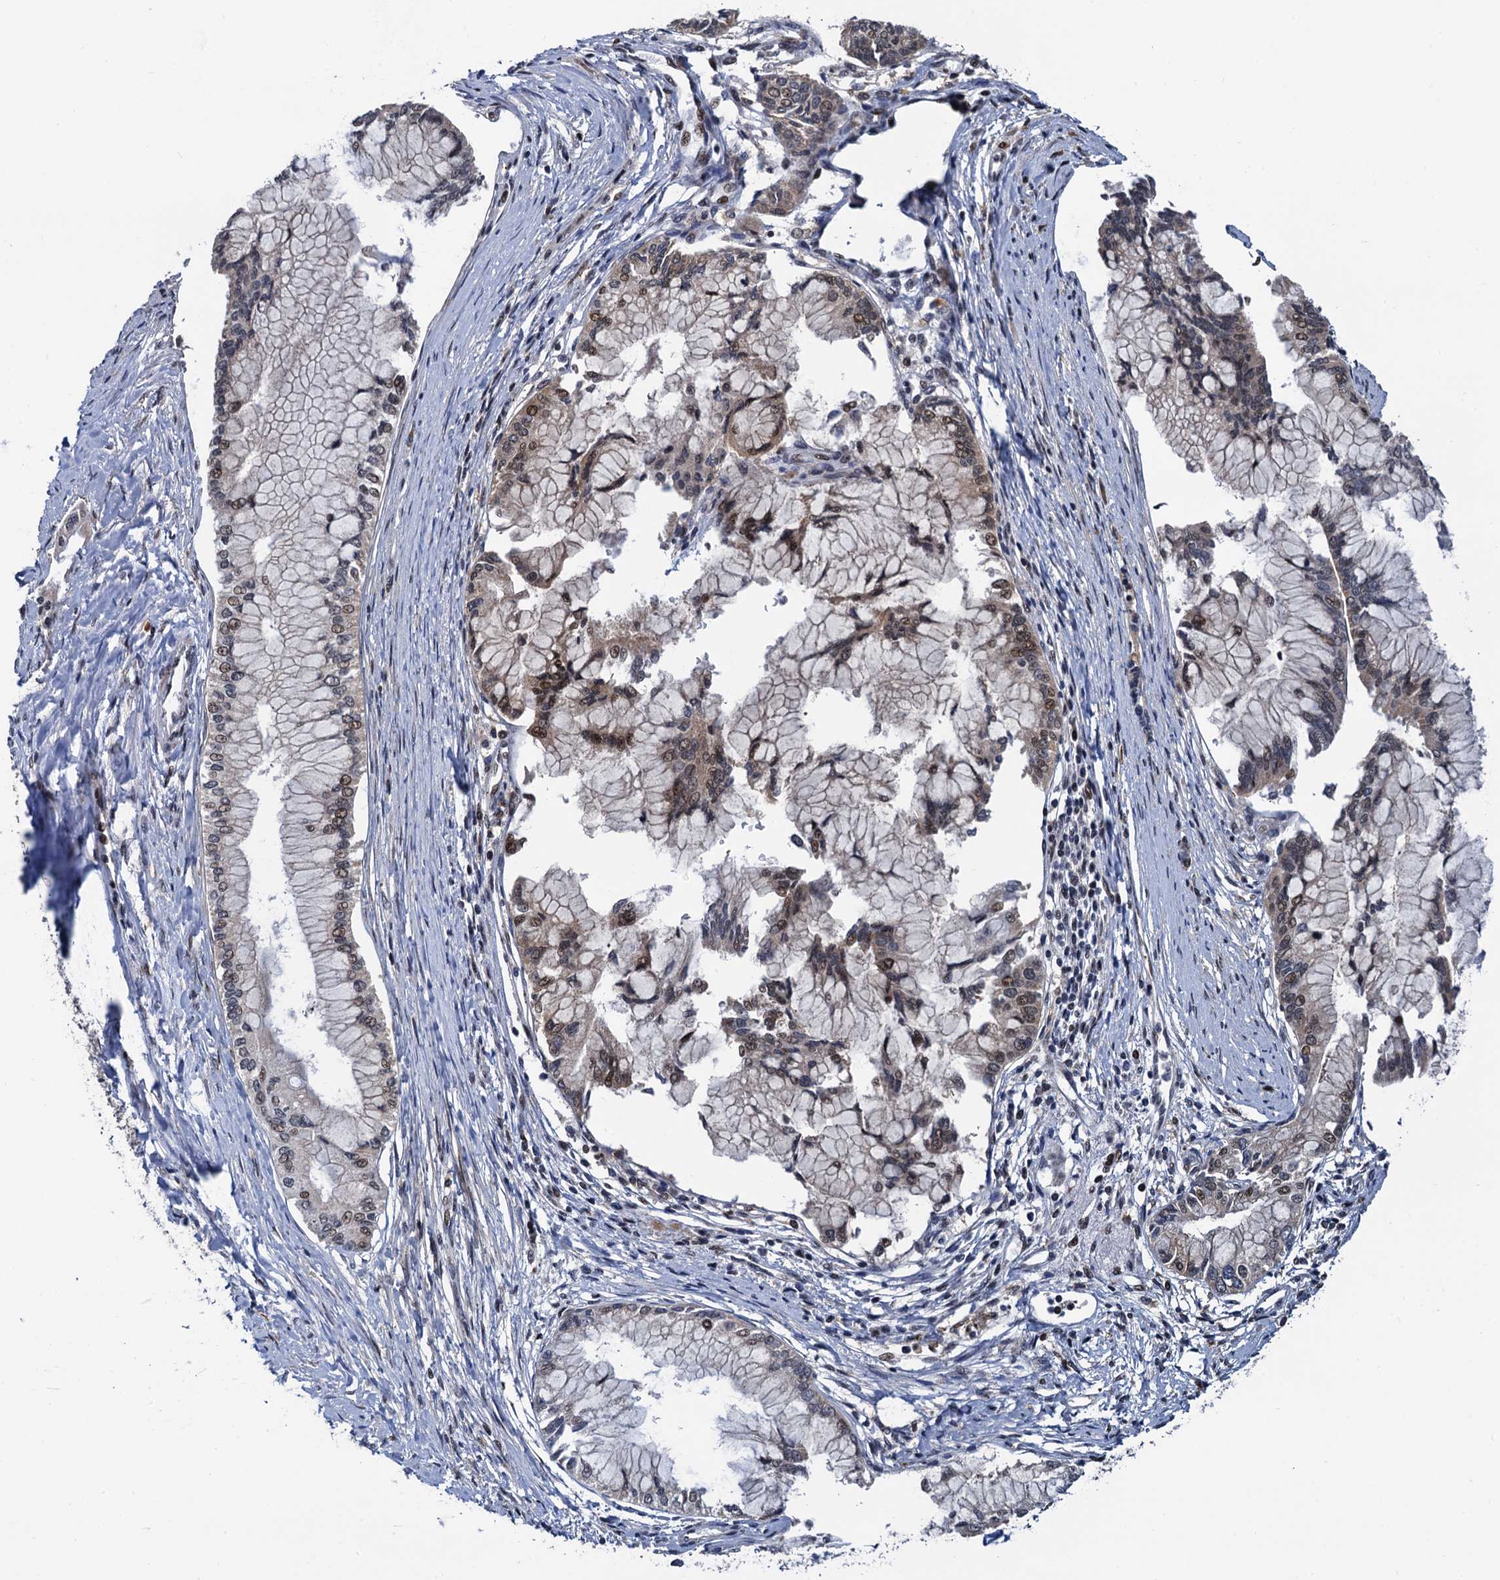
{"staining": {"intensity": "weak", "quantity": ">75%", "location": "nuclear"}, "tissue": "pancreatic cancer", "cell_type": "Tumor cells", "image_type": "cancer", "snomed": [{"axis": "morphology", "description": "Adenocarcinoma, NOS"}, {"axis": "topography", "description": "Pancreas"}], "caption": "Adenocarcinoma (pancreatic) stained with DAB (3,3'-diaminobenzidine) immunohistochemistry shows low levels of weak nuclear staining in approximately >75% of tumor cells. (Brightfield microscopy of DAB IHC at high magnification).", "gene": "FAM222A", "patient": {"sex": "male", "age": 46}}